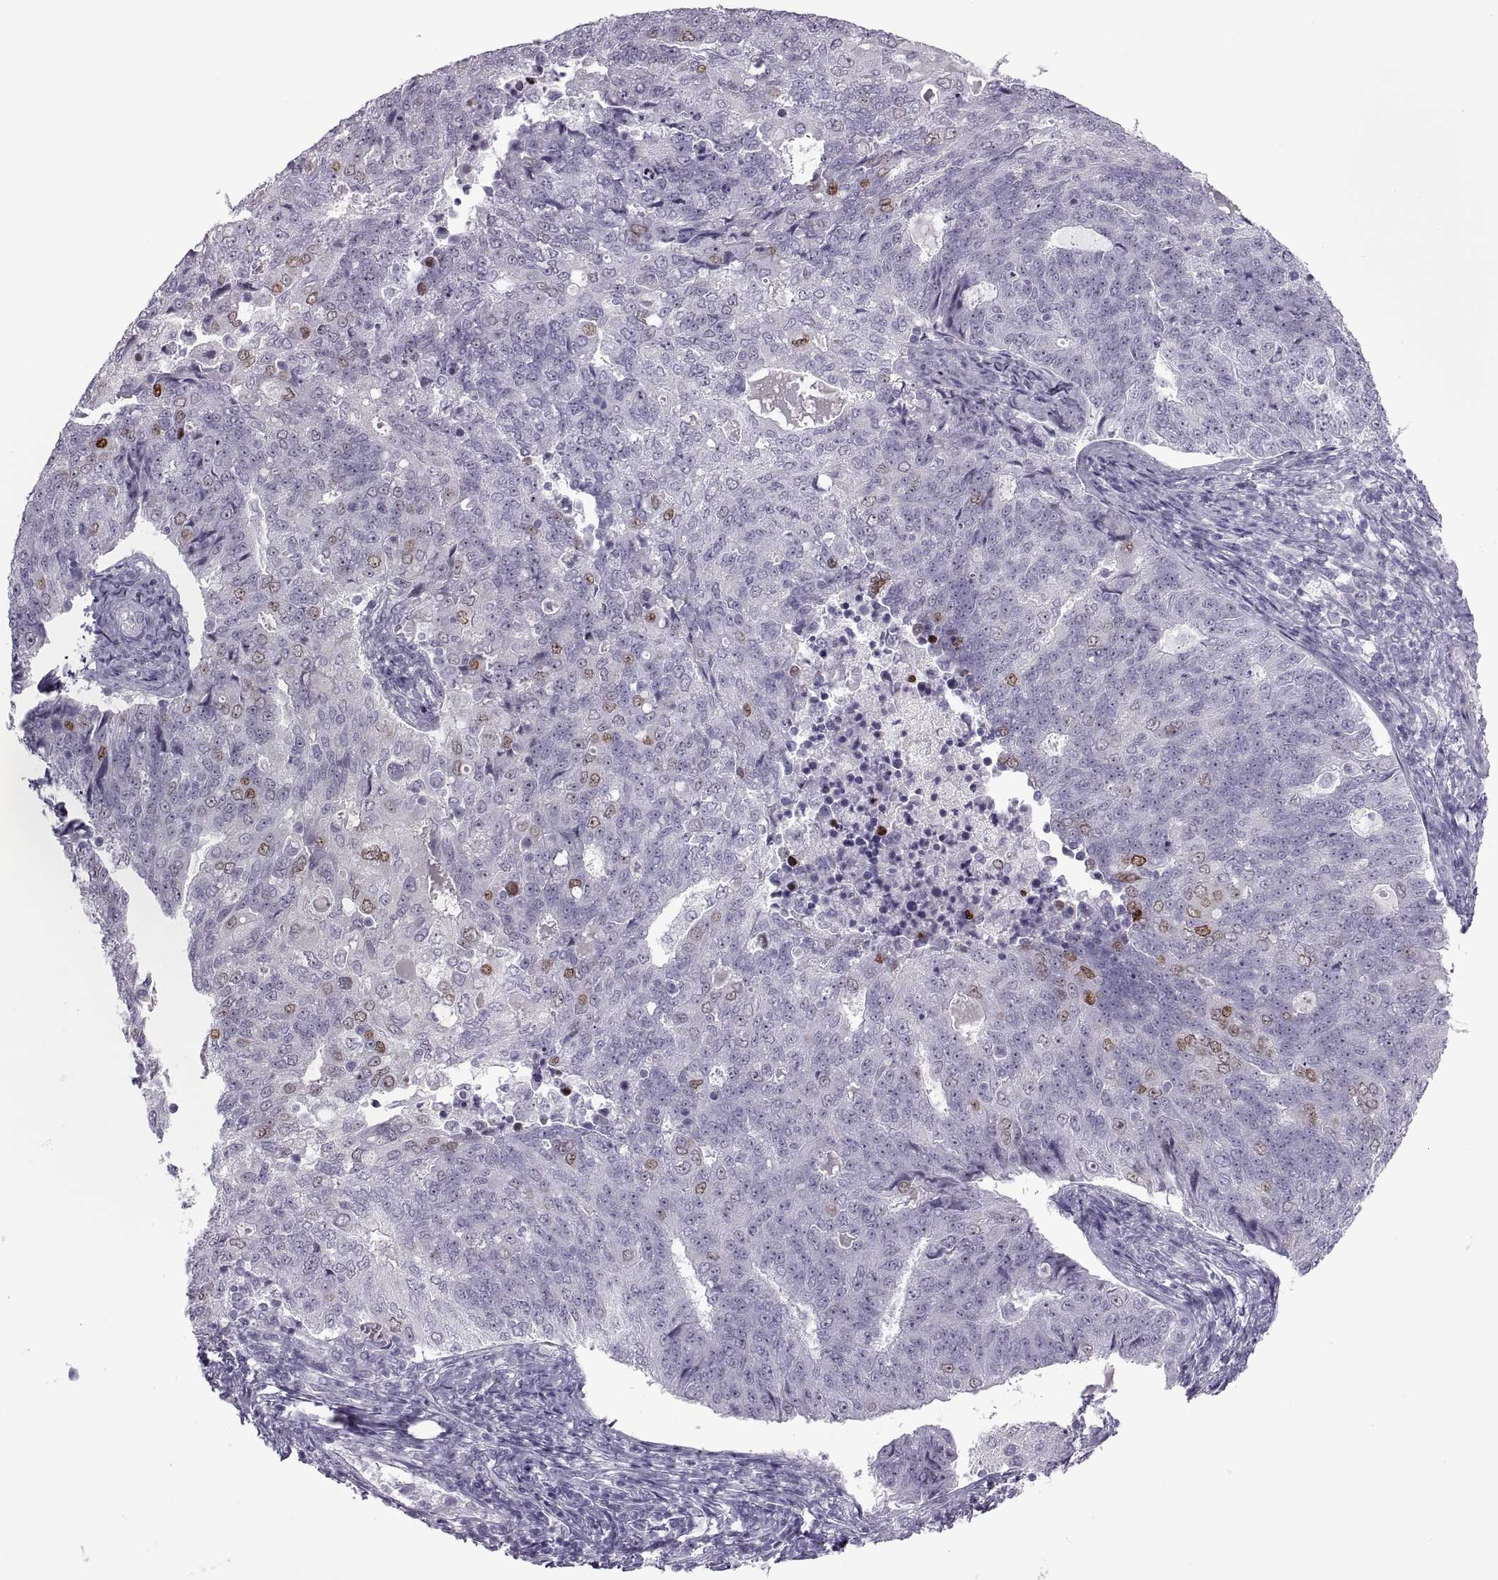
{"staining": {"intensity": "negative", "quantity": "none", "location": "none"}, "tissue": "endometrial cancer", "cell_type": "Tumor cells", "image_type": "cancer", "snomed": [{"axis": "morphology", "description": "Adenocarcinoma, NOS"}, {"axis": "topography", "description": "Endometrium"}], "caption": "An image of endometrial cancer stained for a protein shows no brown staining in tumor cells.", "gene": "FAM24A", "patient": {"sex": "female", "age": 43}}